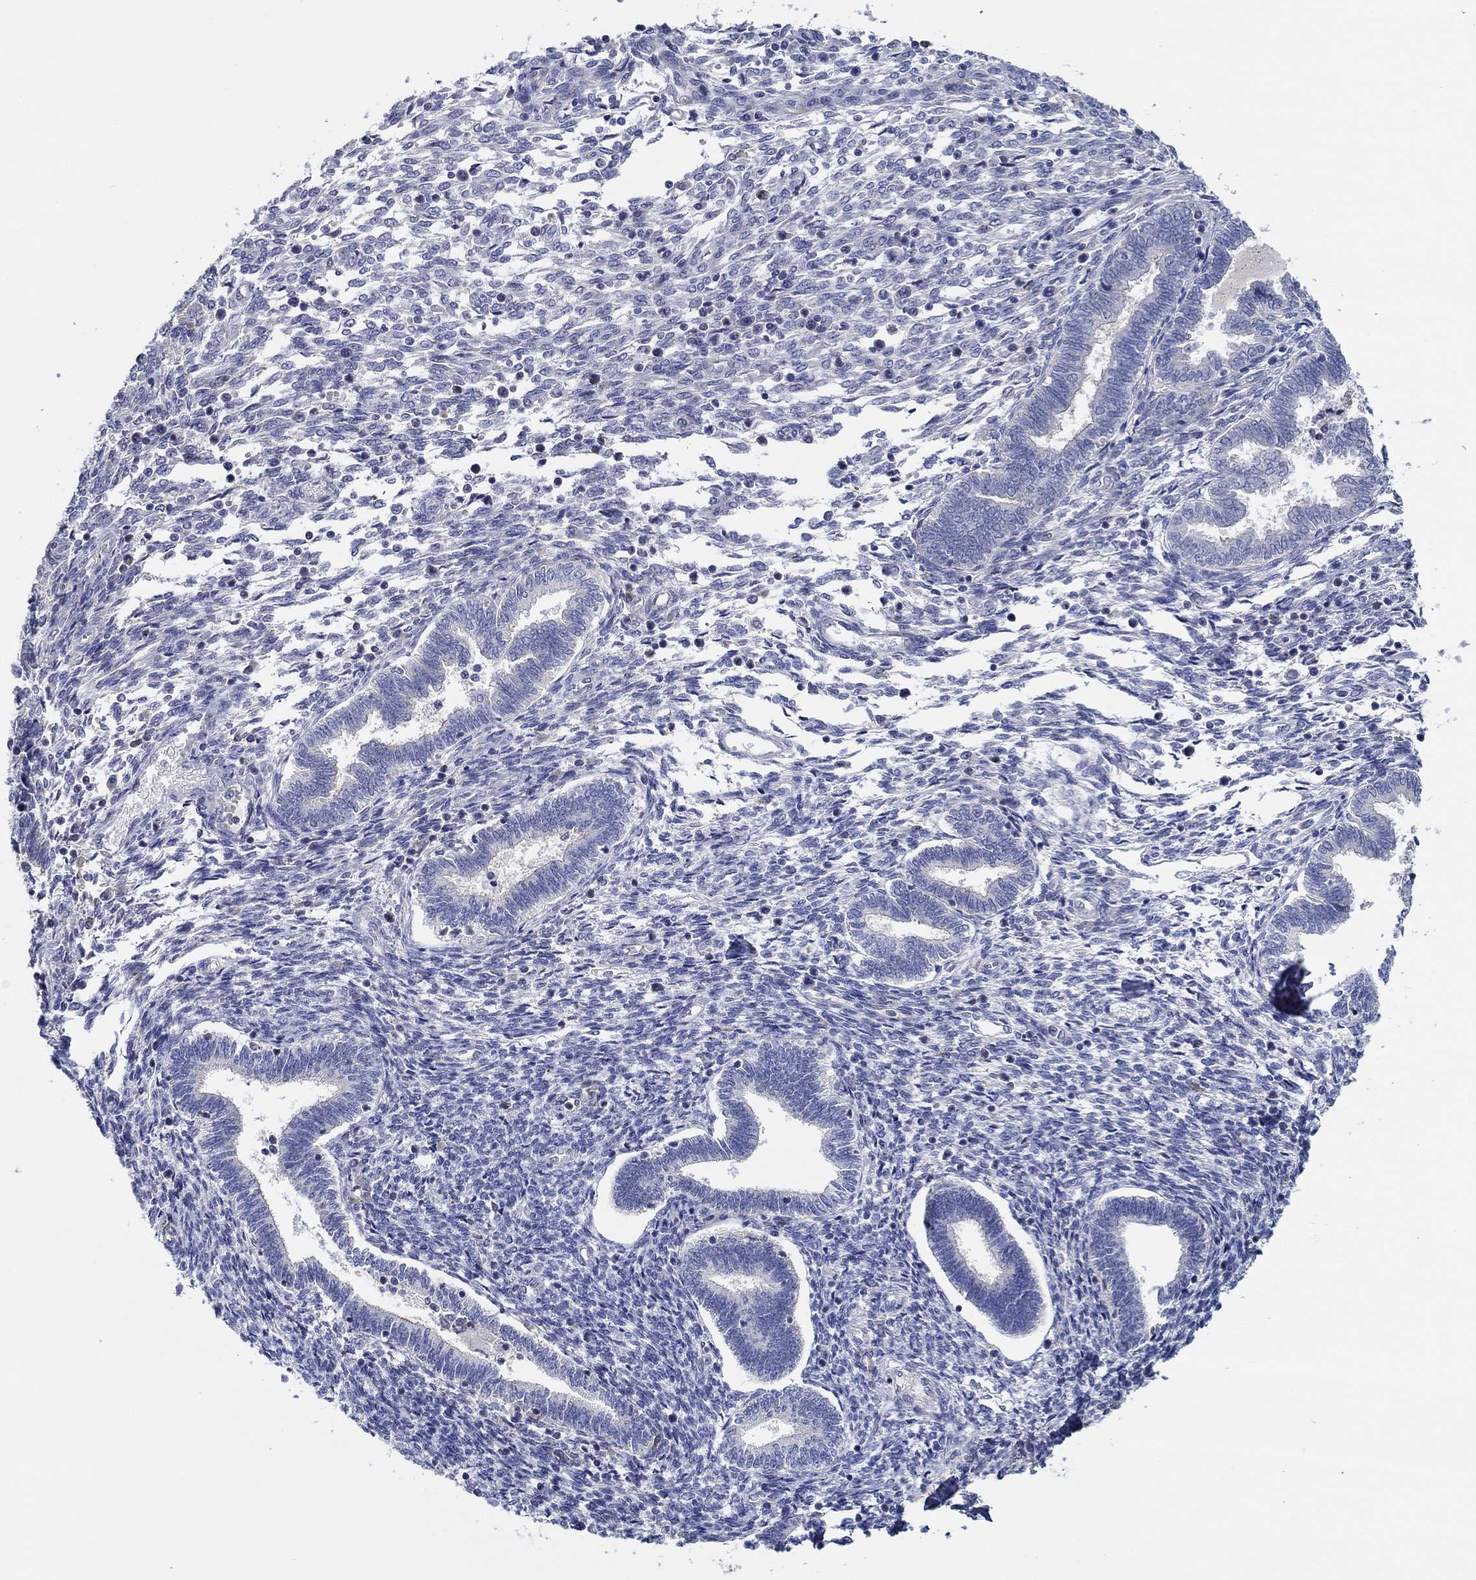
{"staining": {"intensity": "negative", "quantity": "none", "location": "none"}, "tissue": "endometrium", "cell_type": "Cells in endometrial stroma", "image_type": "normal", "snomed": [{"axis": "morphology", "description": "Normal tissue, NOS"}, {"axis": "topography", "description": "Endometrium"}], "caption": "Endometrium stained for a protein using immunohistochemistry (IHC) demonstrates no staining cells in endometrial stroma.", "gene": "CFAP61", "patient": {"sex": "female", "age": 42}}